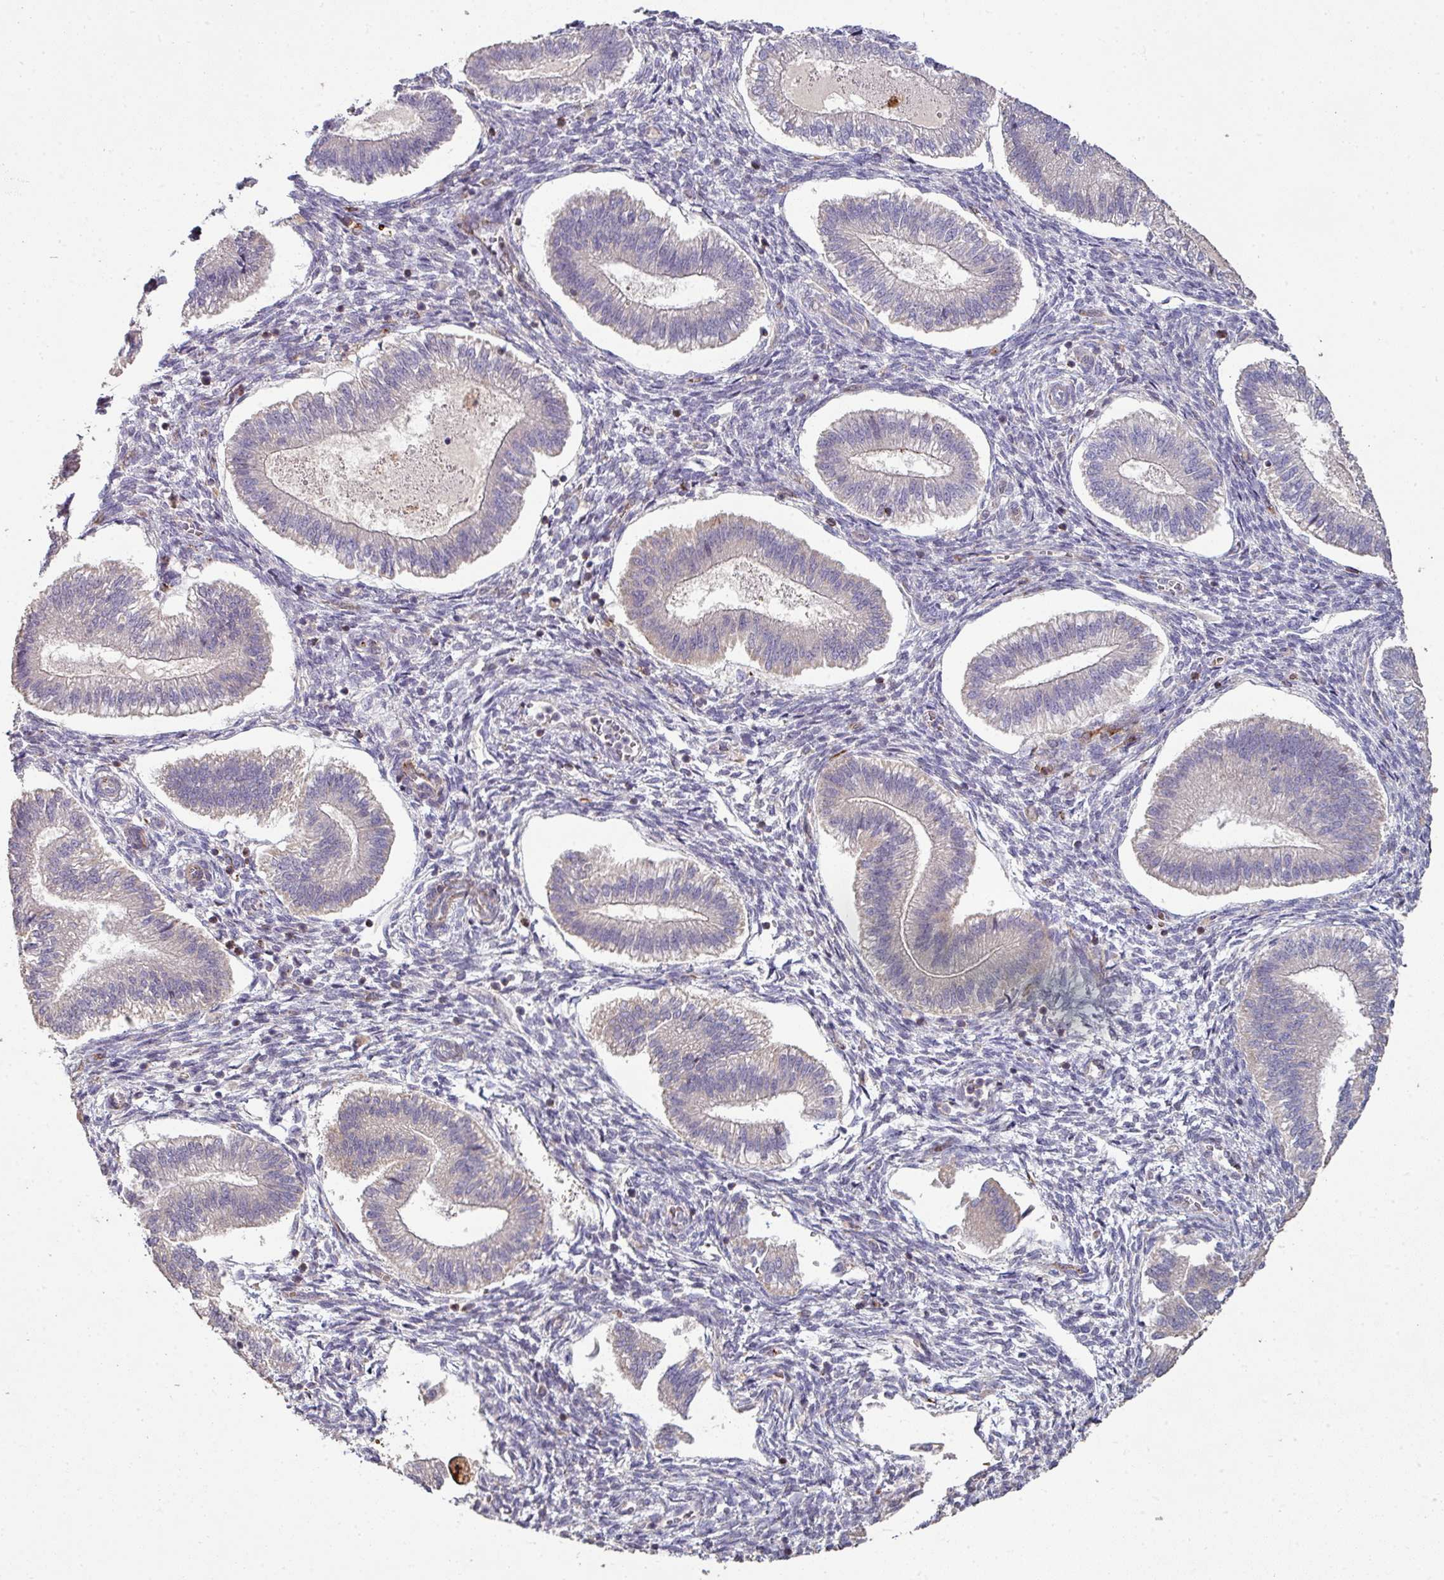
{"staining": {"intensity": "negative", "quantity": "none", "location": "none"}, "tissue": "endometrium", "cell_type": "Cells in endometrial stroma", "image_type": "normal", "snomed": [{"axis": "morphology", "description": "Normal tissue, NOS"}, {"axis": "topography", "description": "Endometrium"}], "caption": "Endometrium stained for a protein using immunohistochemistry reveals no expression cells in endometrial stroma.", "gene": "RPL23A", "patient": {"sex": "female", "age": 25}}